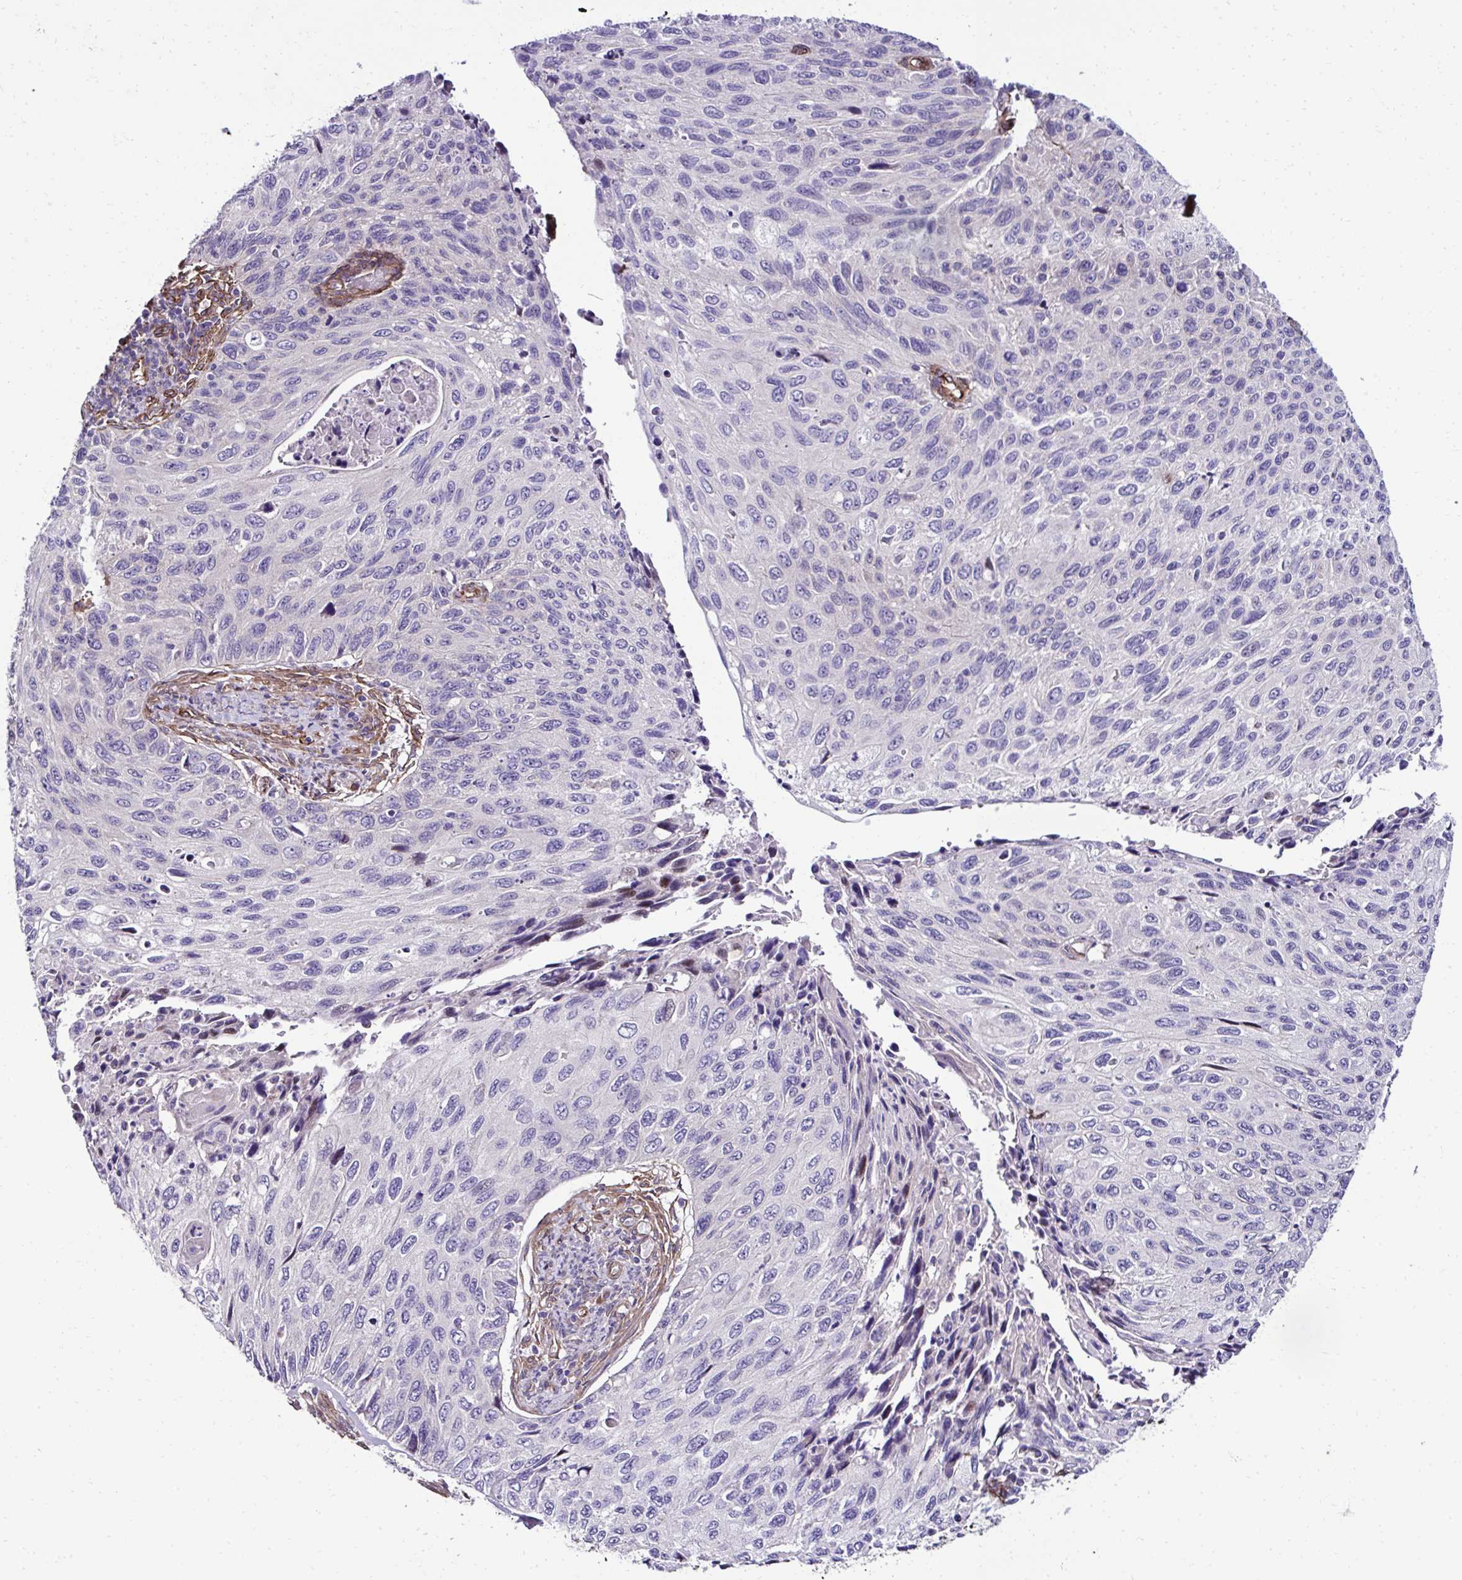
{"staining": {"intensity": "negative", "quantity": "none", "location": "none"}, "tissue": "cervical cancer", "cell_type": "Tumor cells", "image_type": "cancer", "snomed": [{"axis": "morphology", "description": "Squamous cell carcinoma, NOS"}, {"axis": "topography", "description": "Cervix"}], "caption": "The histopathology image reveals no significant expression in tumor cells of squamous cell carcinoma (cervical).", "gene": "TRIM52", "patient": {"sex": "female", "age": 70}}